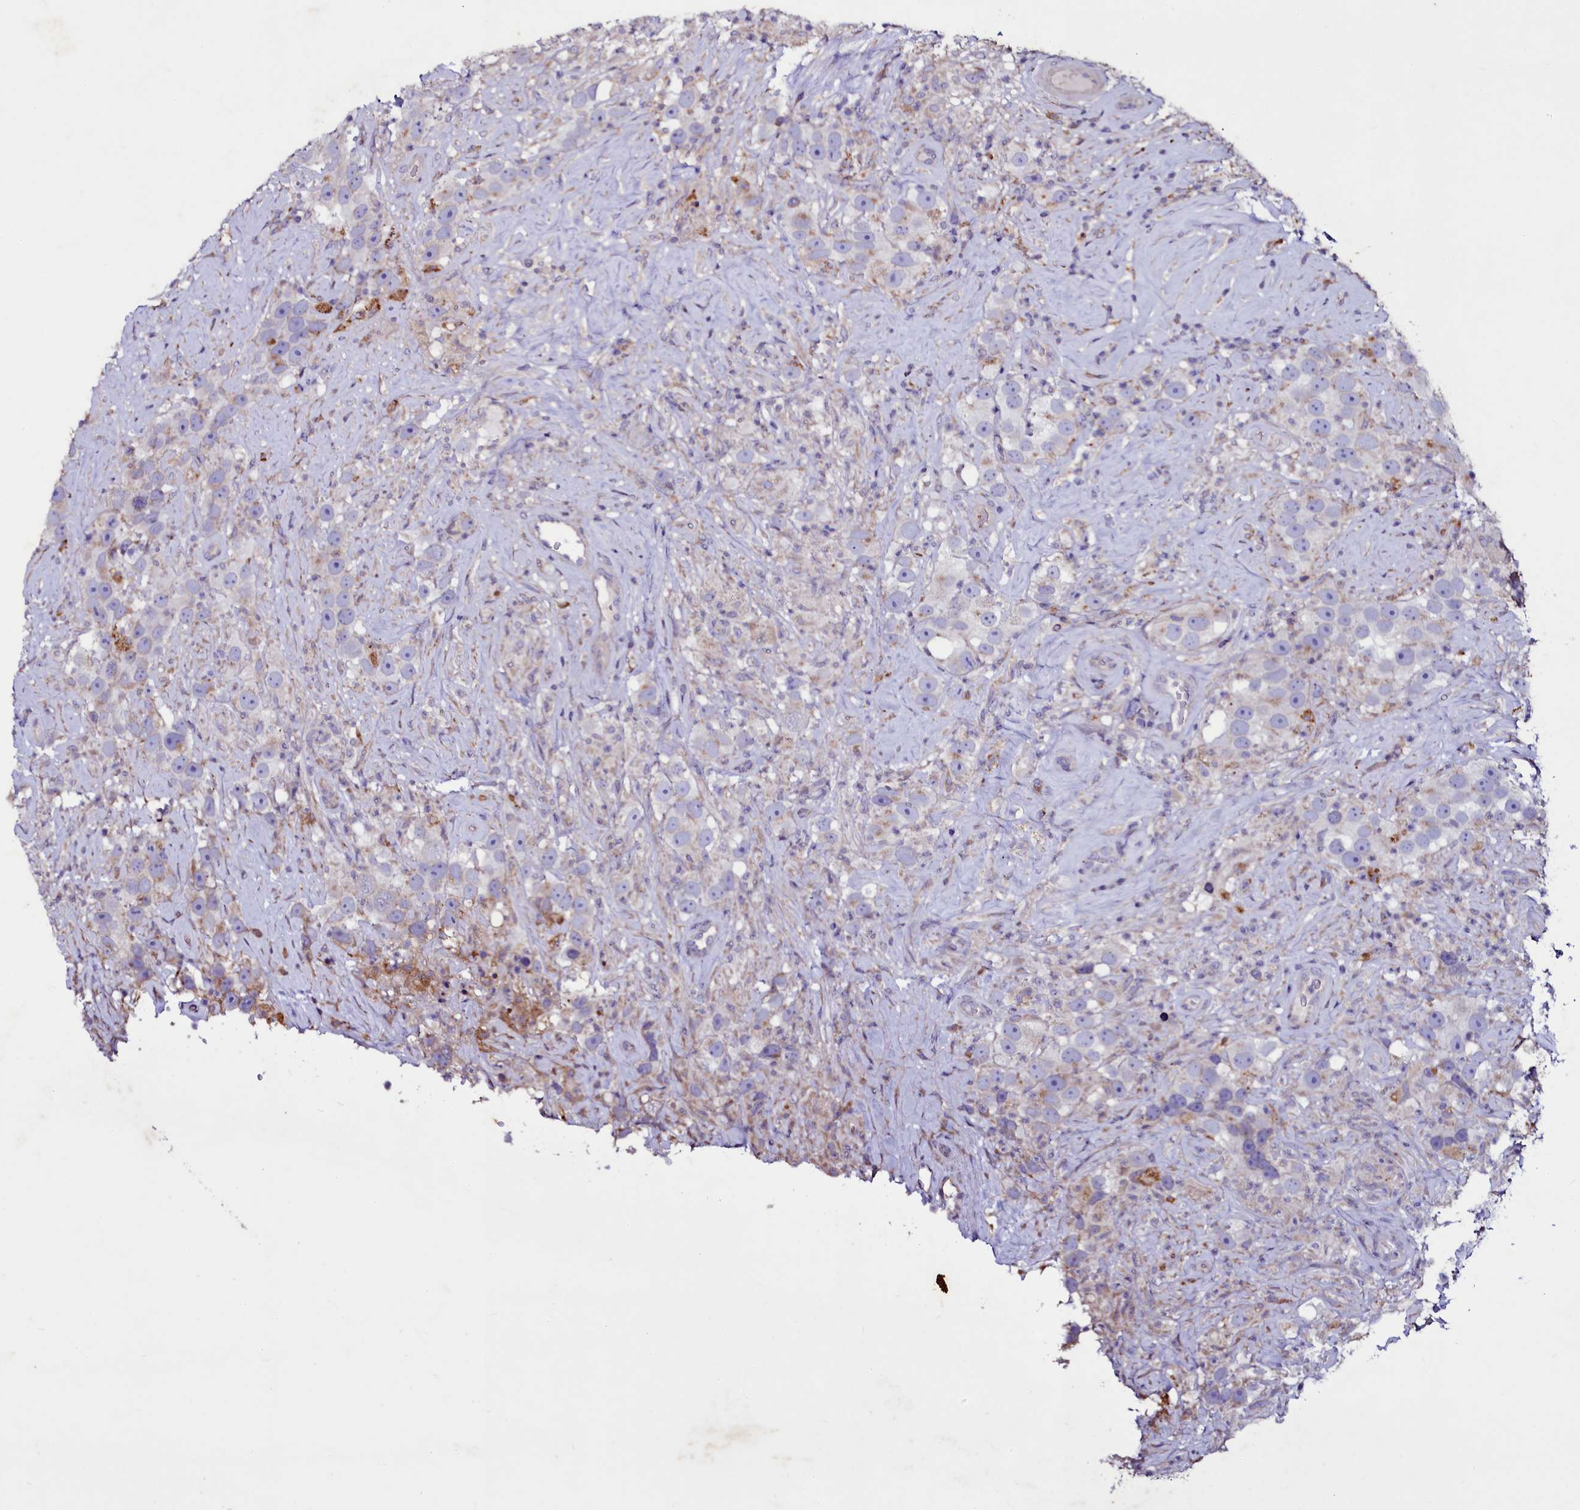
{"staining": {"intensity": "negative", "quantity": "none", "location": "none"}, "tissue": "testis cancer", "cell_type": "Tumor cells", "image_type": "cancer", "snomed": [{"axis": "morphology", "description": "Seminoma, NOS"}, {"axis": "topography", "description": "Testis"}], "caption": "A micrograph of testis cancer (seminoma) stained for a protein displays no brown staining in tumor cells.", "gene": "SELENOT", "patient": {"sex": "male", "age": 49}}